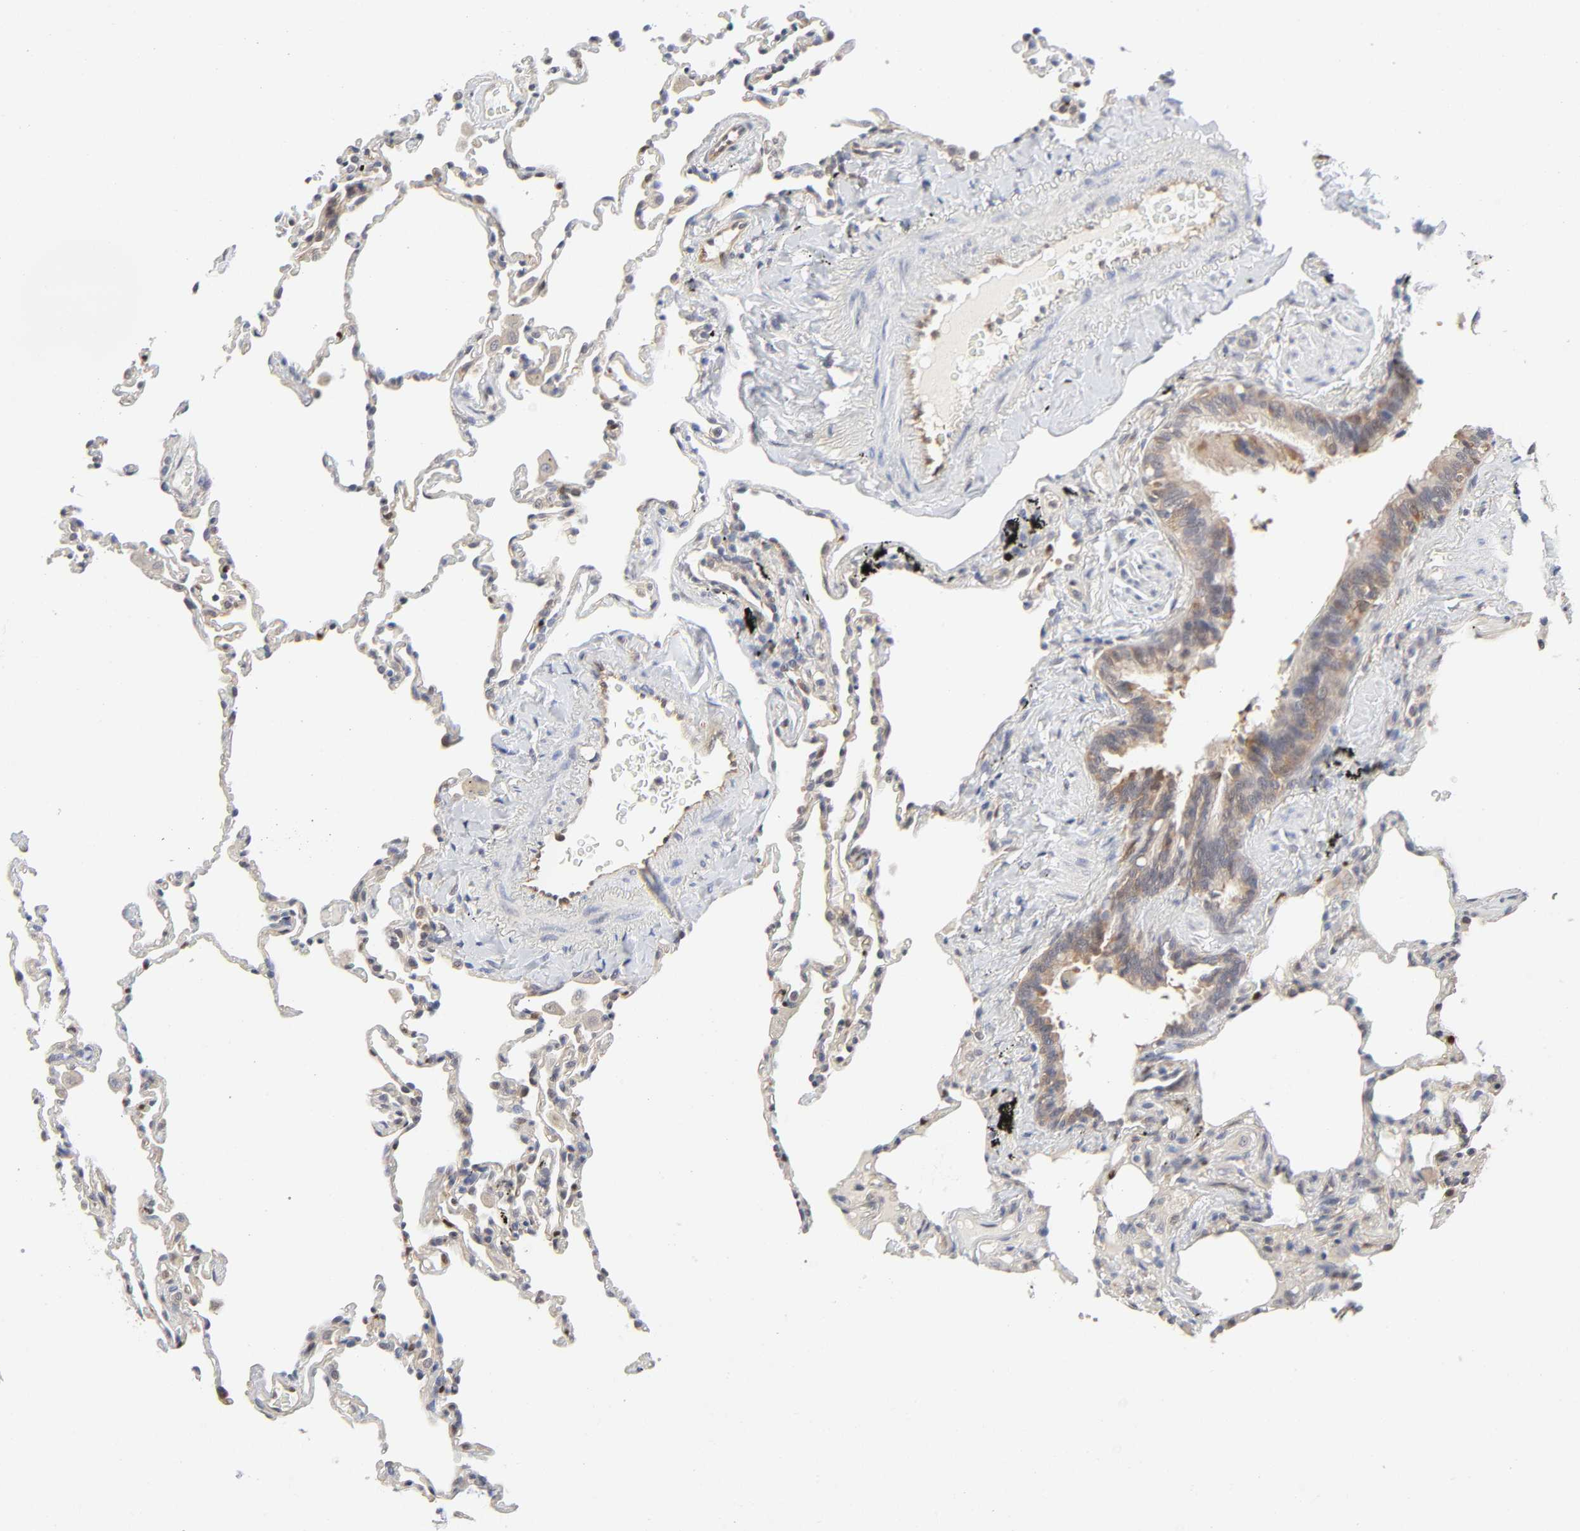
{"staining": {"intensity": "negative", "quantity": "none", "location": "none"}, "tissue": "lung", "cell_type": "Alveolar cells", "image_type": "normal", "snomed": [{"axis": "morphology", "description": "Normal tissue, NOS"}, {"axis": "topography", "description": "Lung"}], "caption": "Immunohistochemistry micrograph of normal human lung stained for a protein (brown), which demonstrates no positivity in alveolar cells. (DAB (3,3'-diaminobenzidine) immunohistochemistry (IHC), high magnification).", "gene": "PTEN", "patient": {"sex": "male", "age": 59}}